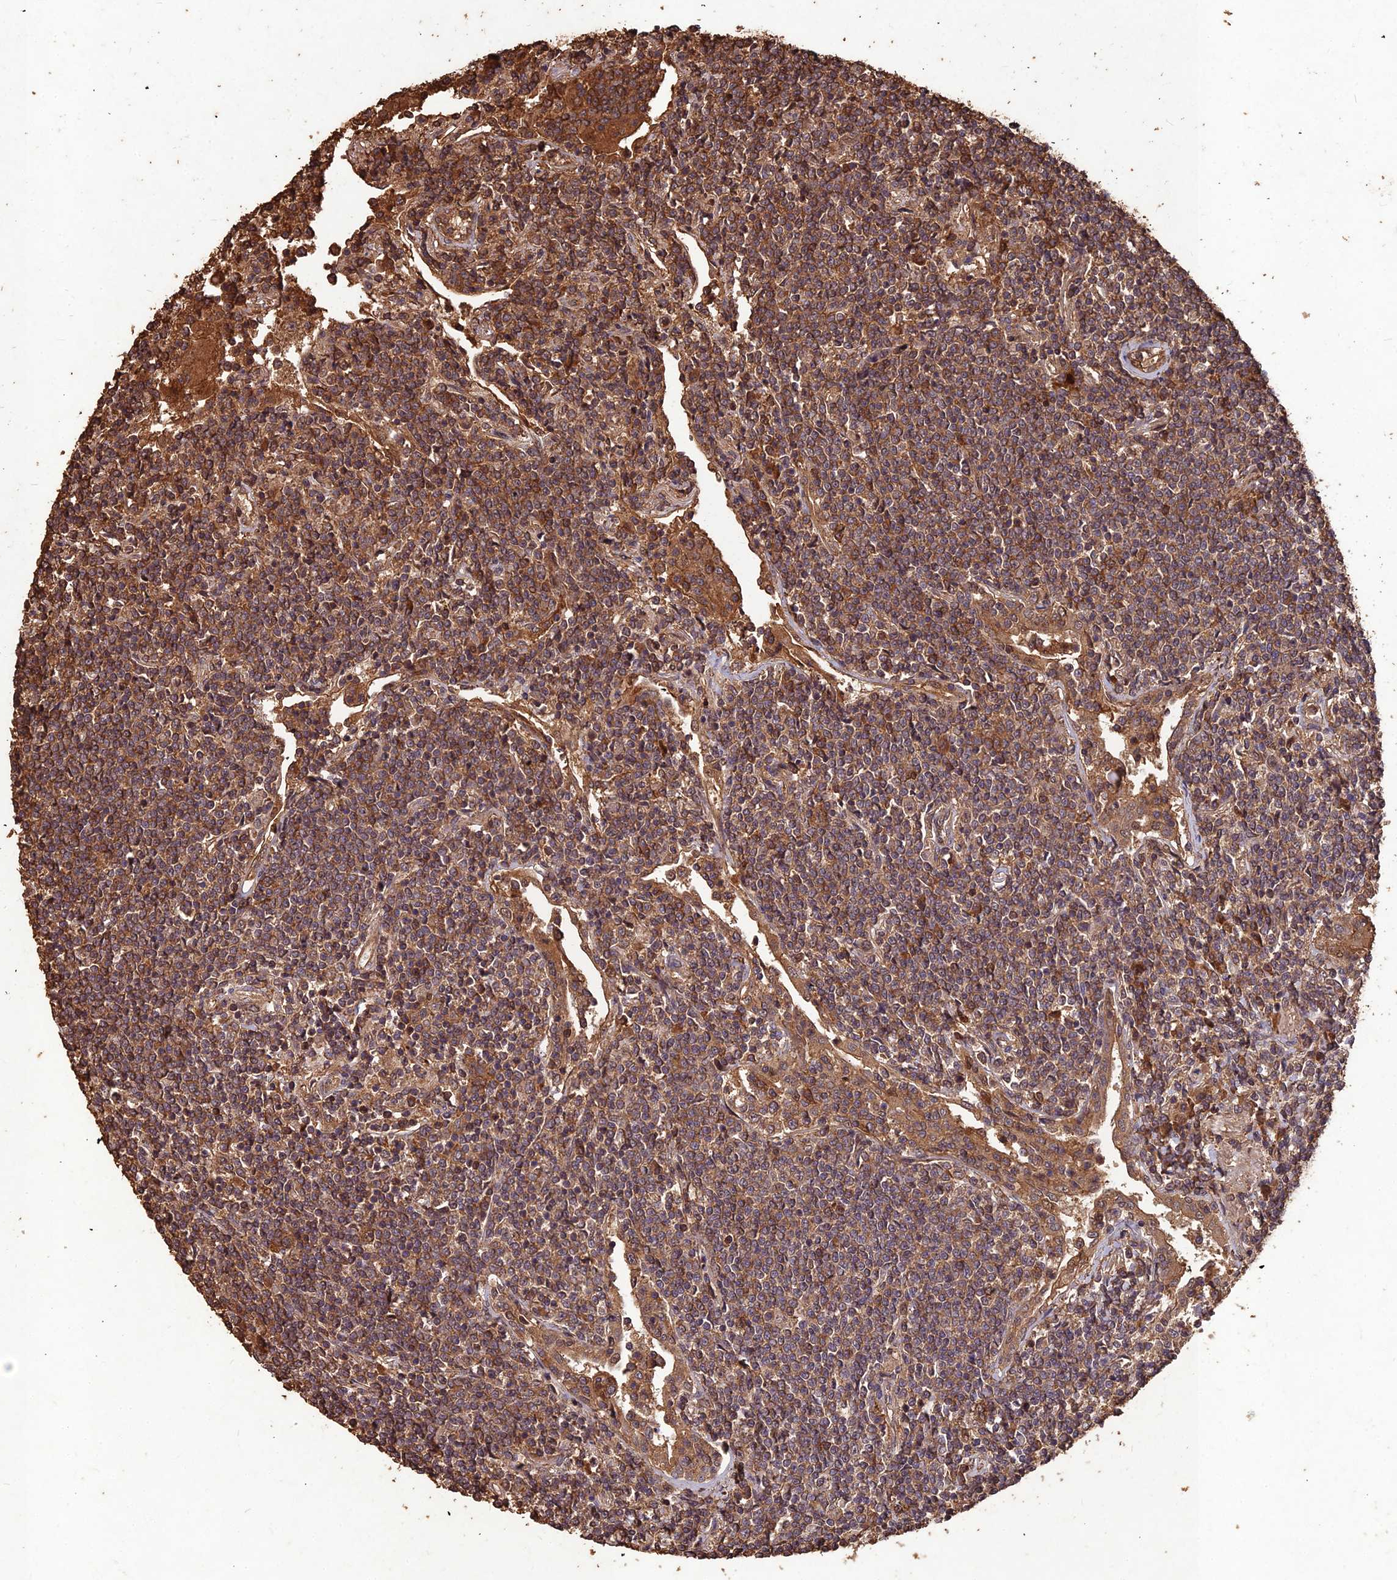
{"staining": {"intensity": "moderate", "quantity": ">75%", "location": "cytoplasmic/membranous"}, "tissue": "lymphoma", "cell_type": "Tumor cells", "image_type": "cancer", "snomed": [{"axis": "morphology", "description": "Malignant lymphoma, non-Hodgkin's type, Low grade"}, {"axis": "topography", "description": "Lung"}], "caption": "Protein expression analysis of lymphoma shows moderate cytoplasmic/membranous staining in about >75% of tumor cells.", "gene": "SYMPK", "patient": {"sex": "female", "age": 71}}